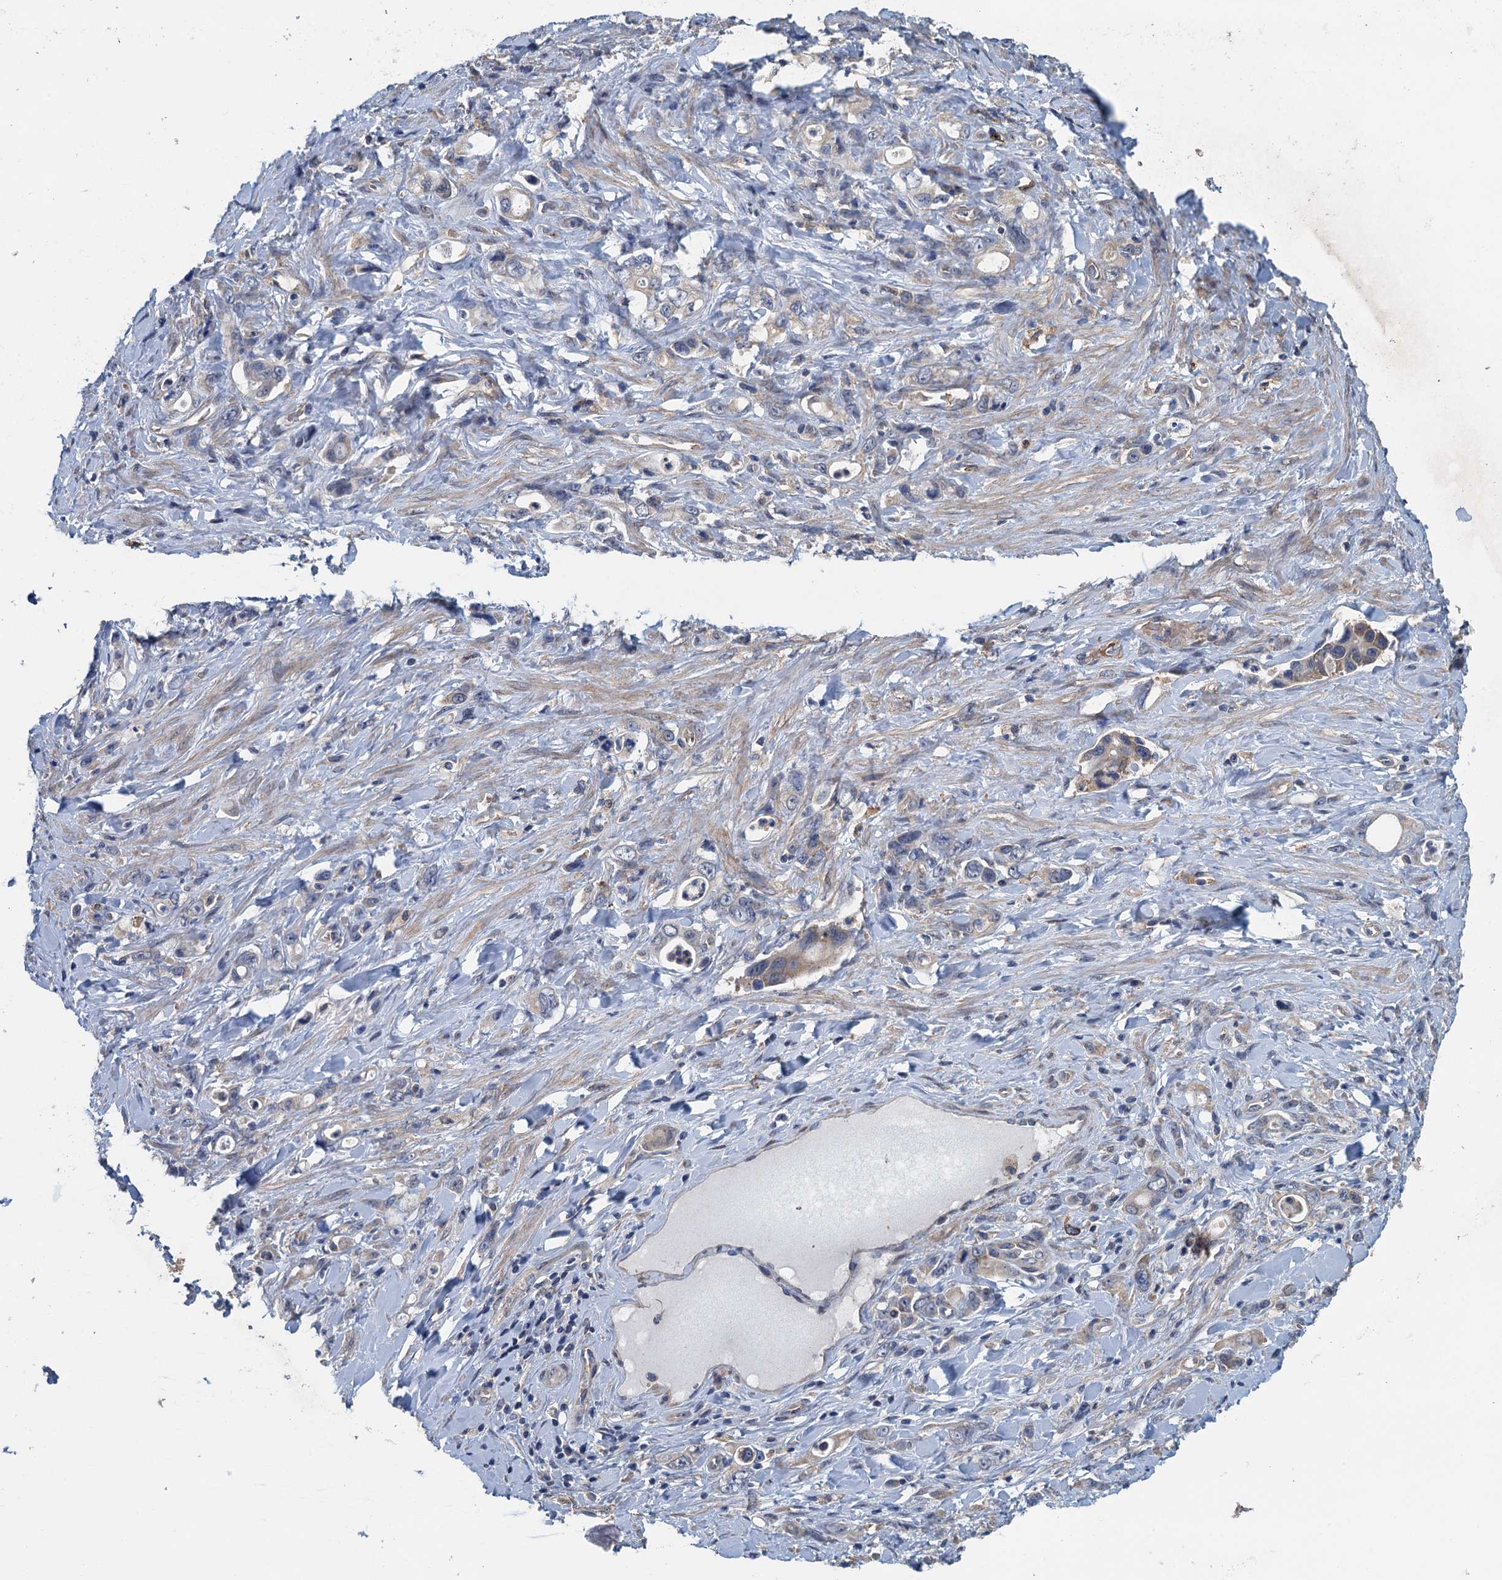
{"staining": {"intensity": "moderate", "quantity": "<25%", "location": "cytoplasmic/membranous"}, "tissue": "stomach cancer", "cell_type": "Tumor cells", "image_type": "cancer", "snomed": [{"axis": "morphology", "description": "Adenocarcinoma, NOS"}, {"axis": "topography", "description": "Stomach, lower"}], "caption": "Moderate cytoplasmic/membranous expression for a protein is present in approximately <25% of tumor cells of stomach adenocarcinoma using IHC.", "gene": "RSAD2", "patient": {"sex": "female", "age": 43}}